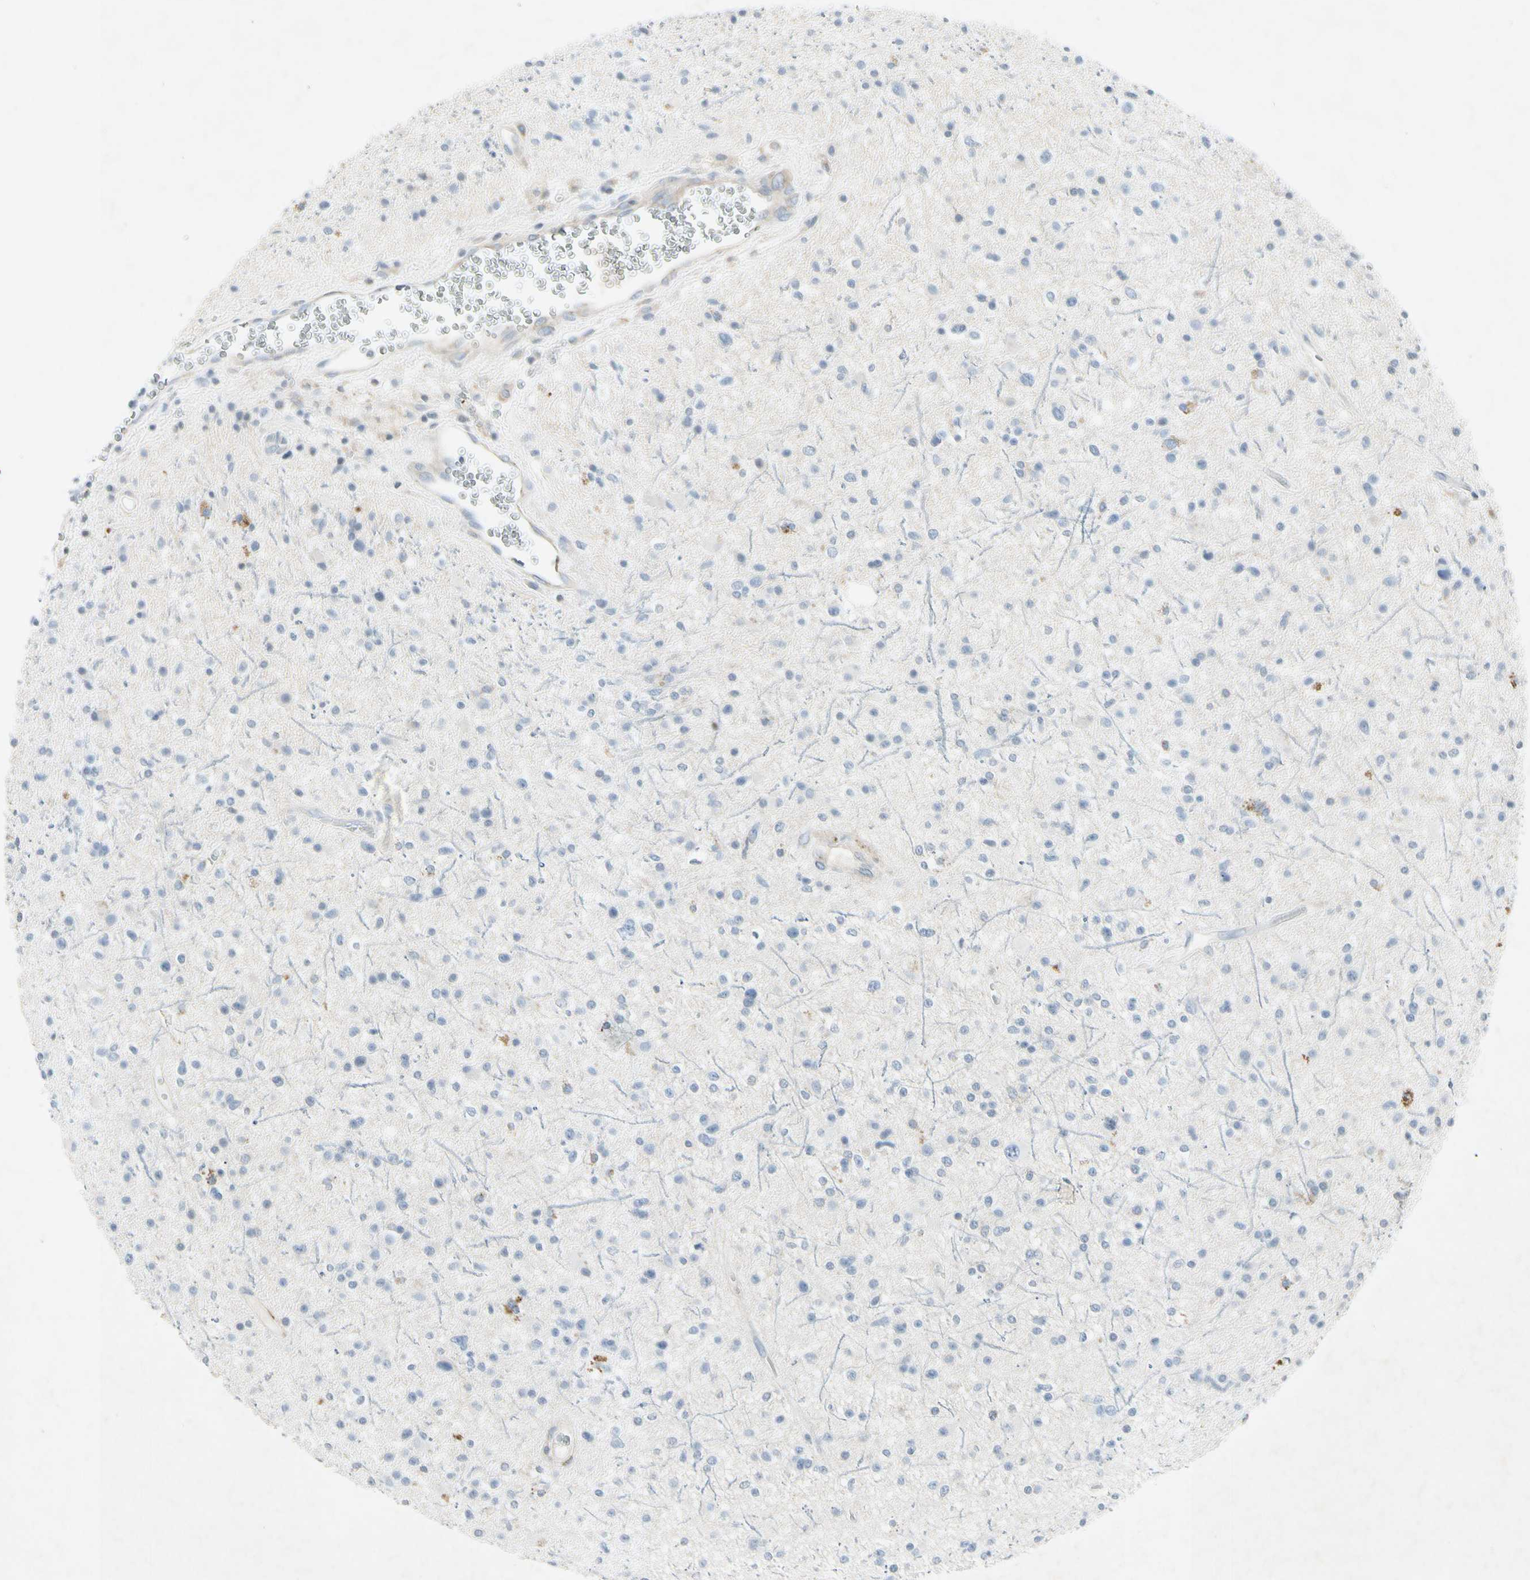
{"staining": {"intensity": "negative", "quantity": "none", "location": "none"}, "tissue": "glioma", "cell_type": "Tumor cells", "image_type": "cancer", "snomed": [{"axis": "morphology", "description": "Glioma, malignant, High grade"}, {"axis": "topography", "description": "Brain"}], "caption": "Malignant glioma (high-grade) was stained to show a protein in brown. There is no significant expression in tumor cells. The staining was performed using DAB (3,3'-diaminobenzidine) to visualize the protein expression in brown, while the nuclei were stained in blue with hematoxylin (Magnification: 20x).", "gene": "TEK", "patient": {"sex": "male", "age": 33}}